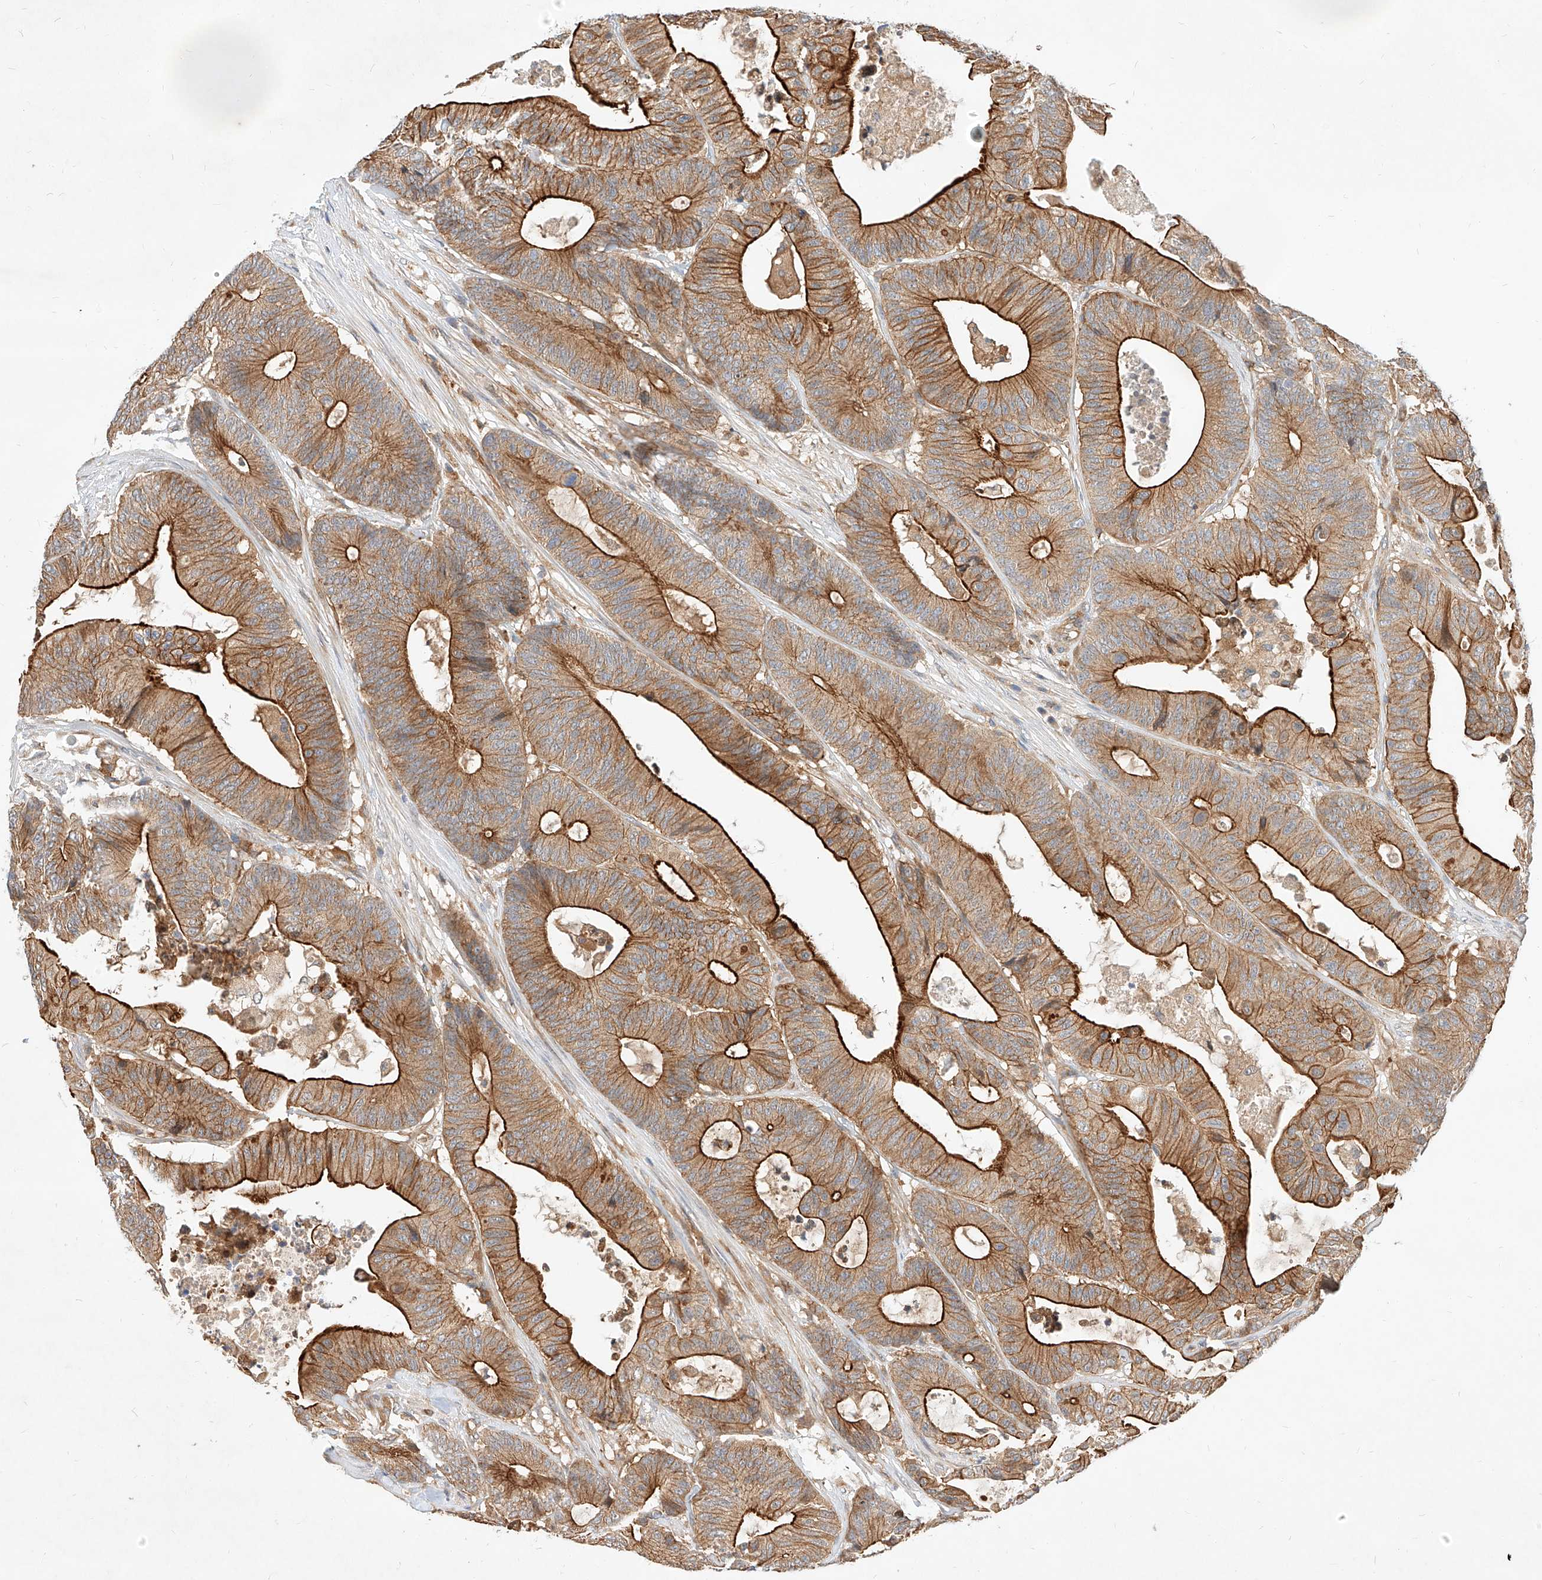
{"staining": {"intensity": "strong", "quantity": ">75%", "location": "cytoplasmic/membranous"}, "tissue": "colorectal cancer", "cell_type": "Tumor cells", "image_type": "cancer", "snomed": [{"axis": "morphology", "description": "Adenocarcinoma, NOS"}, {"axis": "topography", "description": "Colon"}], "caption": "Human colorectal cancer stained for a protein (brown) shows strong cytoplasmic/membranous positive positivity in about >75% of tumor cells.", "gene": "NFAM1", "patient": {"sex": "female", "age": 84}}